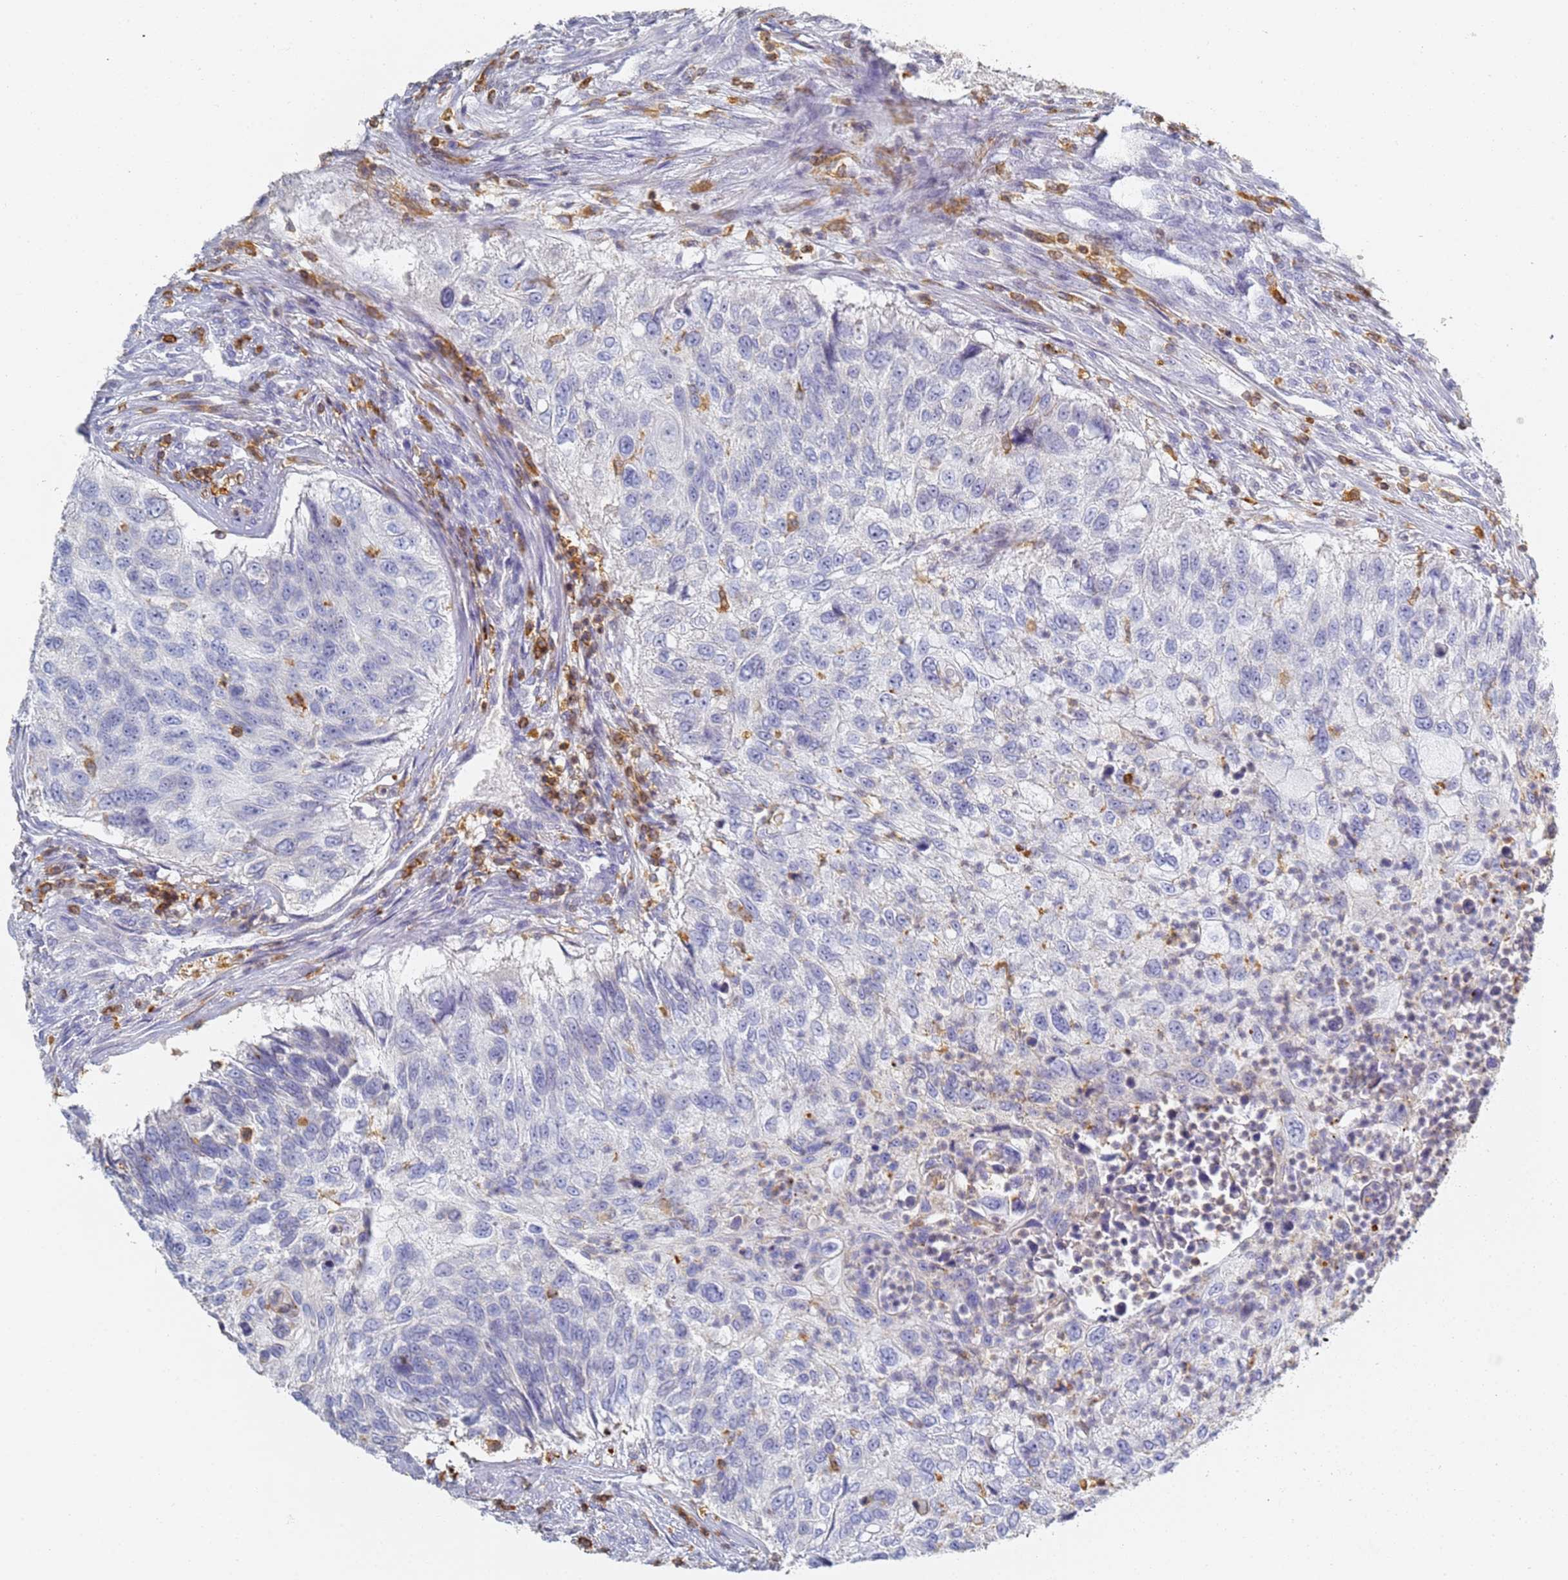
{"staining": {"intensity": "negative", "quantity": "none", "location": "none"}, "tissue": "urothelial cancer", "cell_type": "Tumor cells", "image_type": "cancer", "snomed": [{"axis": "morphology", "description": "Urothelial carcinoma, High grade"}, {"axis": "topography", "description": "Urinary bladder"}], "caption": "This is an immunohistochemistry (IHC) image of human high-grade urothelial carcinoma. There is no expression in tumor cells.", "gene": "BIN2", "patient": {"sex": "female", "age": 60}}